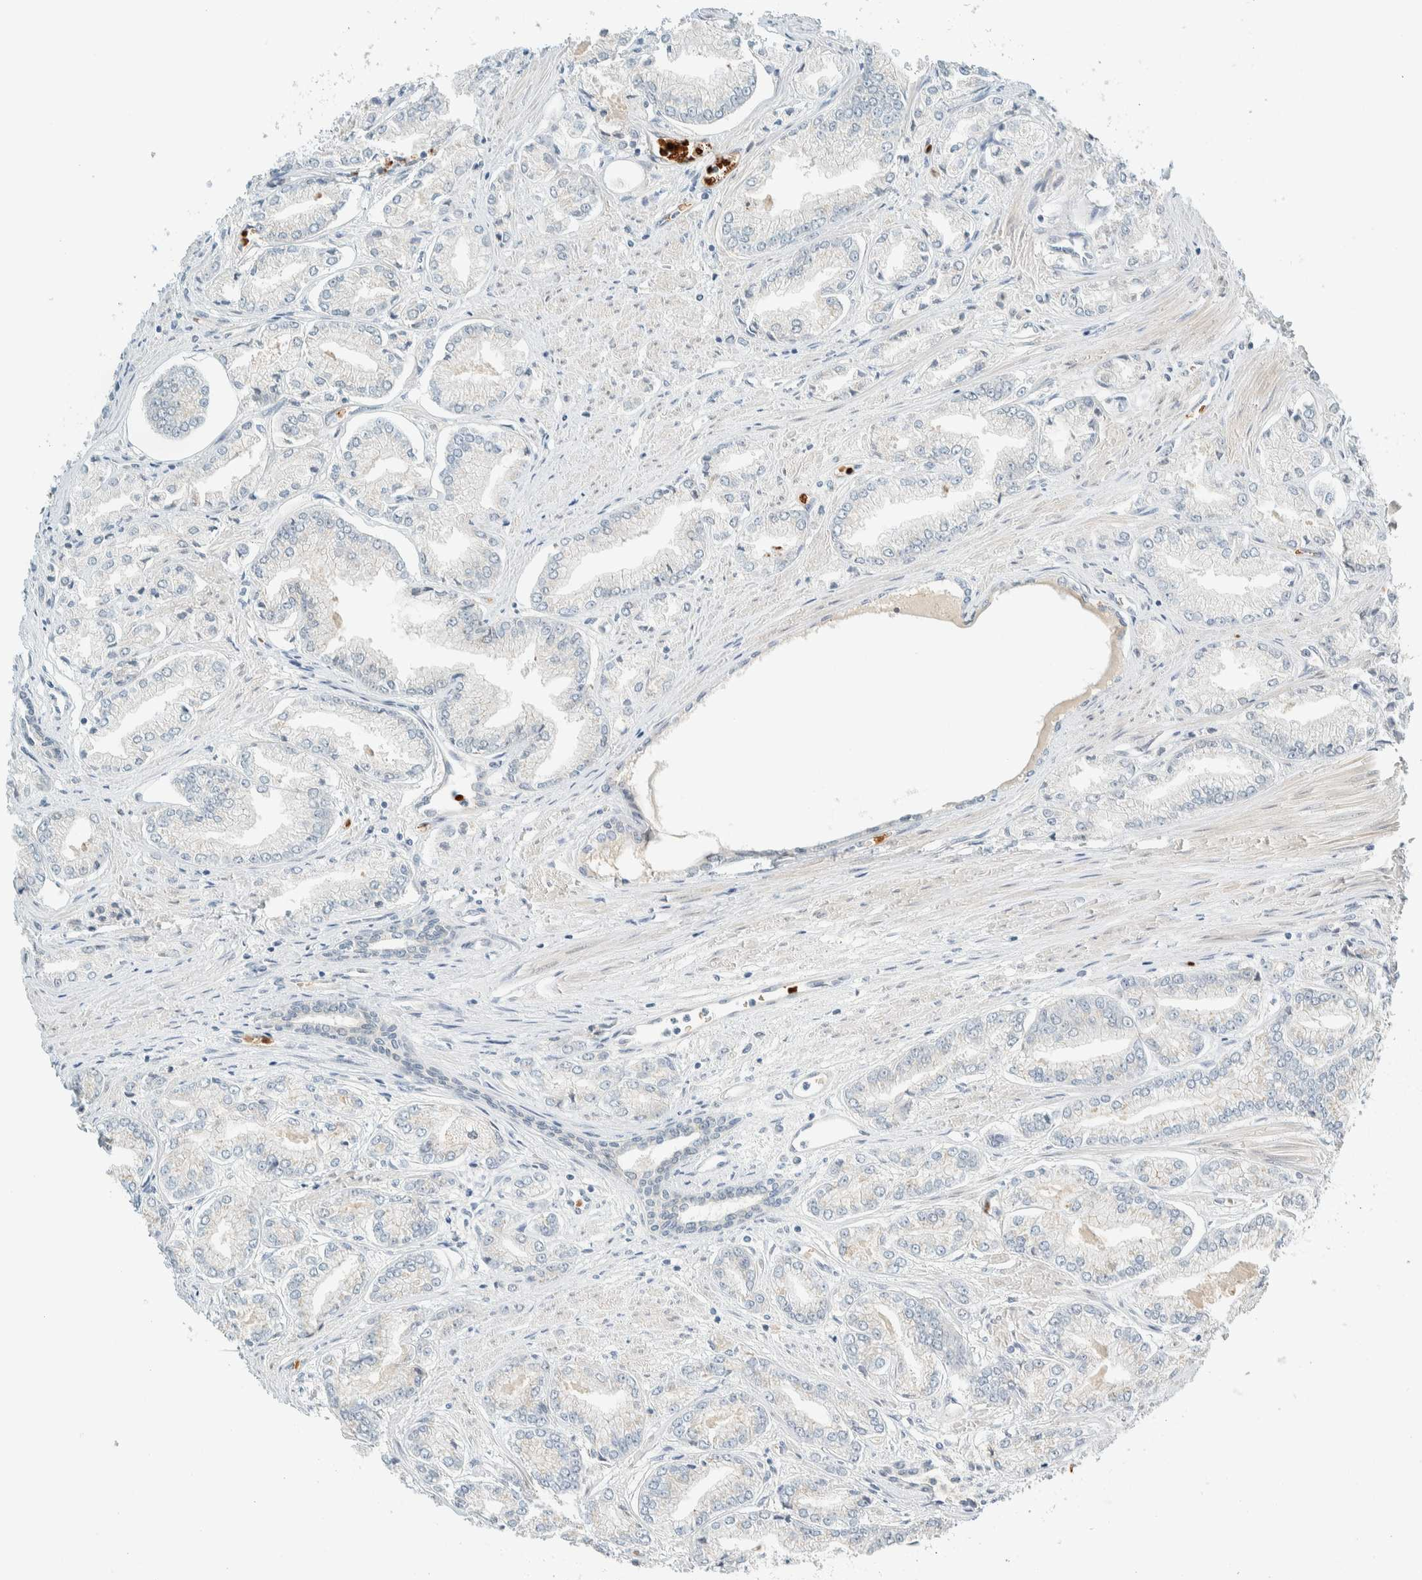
{"staining": {"intensity": "negative", "quantity": "none", "location": "none"}, "tissue": "prostate cancer", "cell_type": "Tumor cells", "image_type": "cancer", "snomed": [{"axis": "morphology", "description": "Adenocarcinoma, Low grade"}, {"axis": "topography", "description": "Prostate"}], "caption": "High magnification brightfield microscopy of adenocarcinoma (low-grade) (prostate) stained with DAB (brown) and counterstained with hematoxylin (blue): tumor cells show no significant expression.", "gene": "TSTD2", "patient": {"sex": "male", "age": 52}}